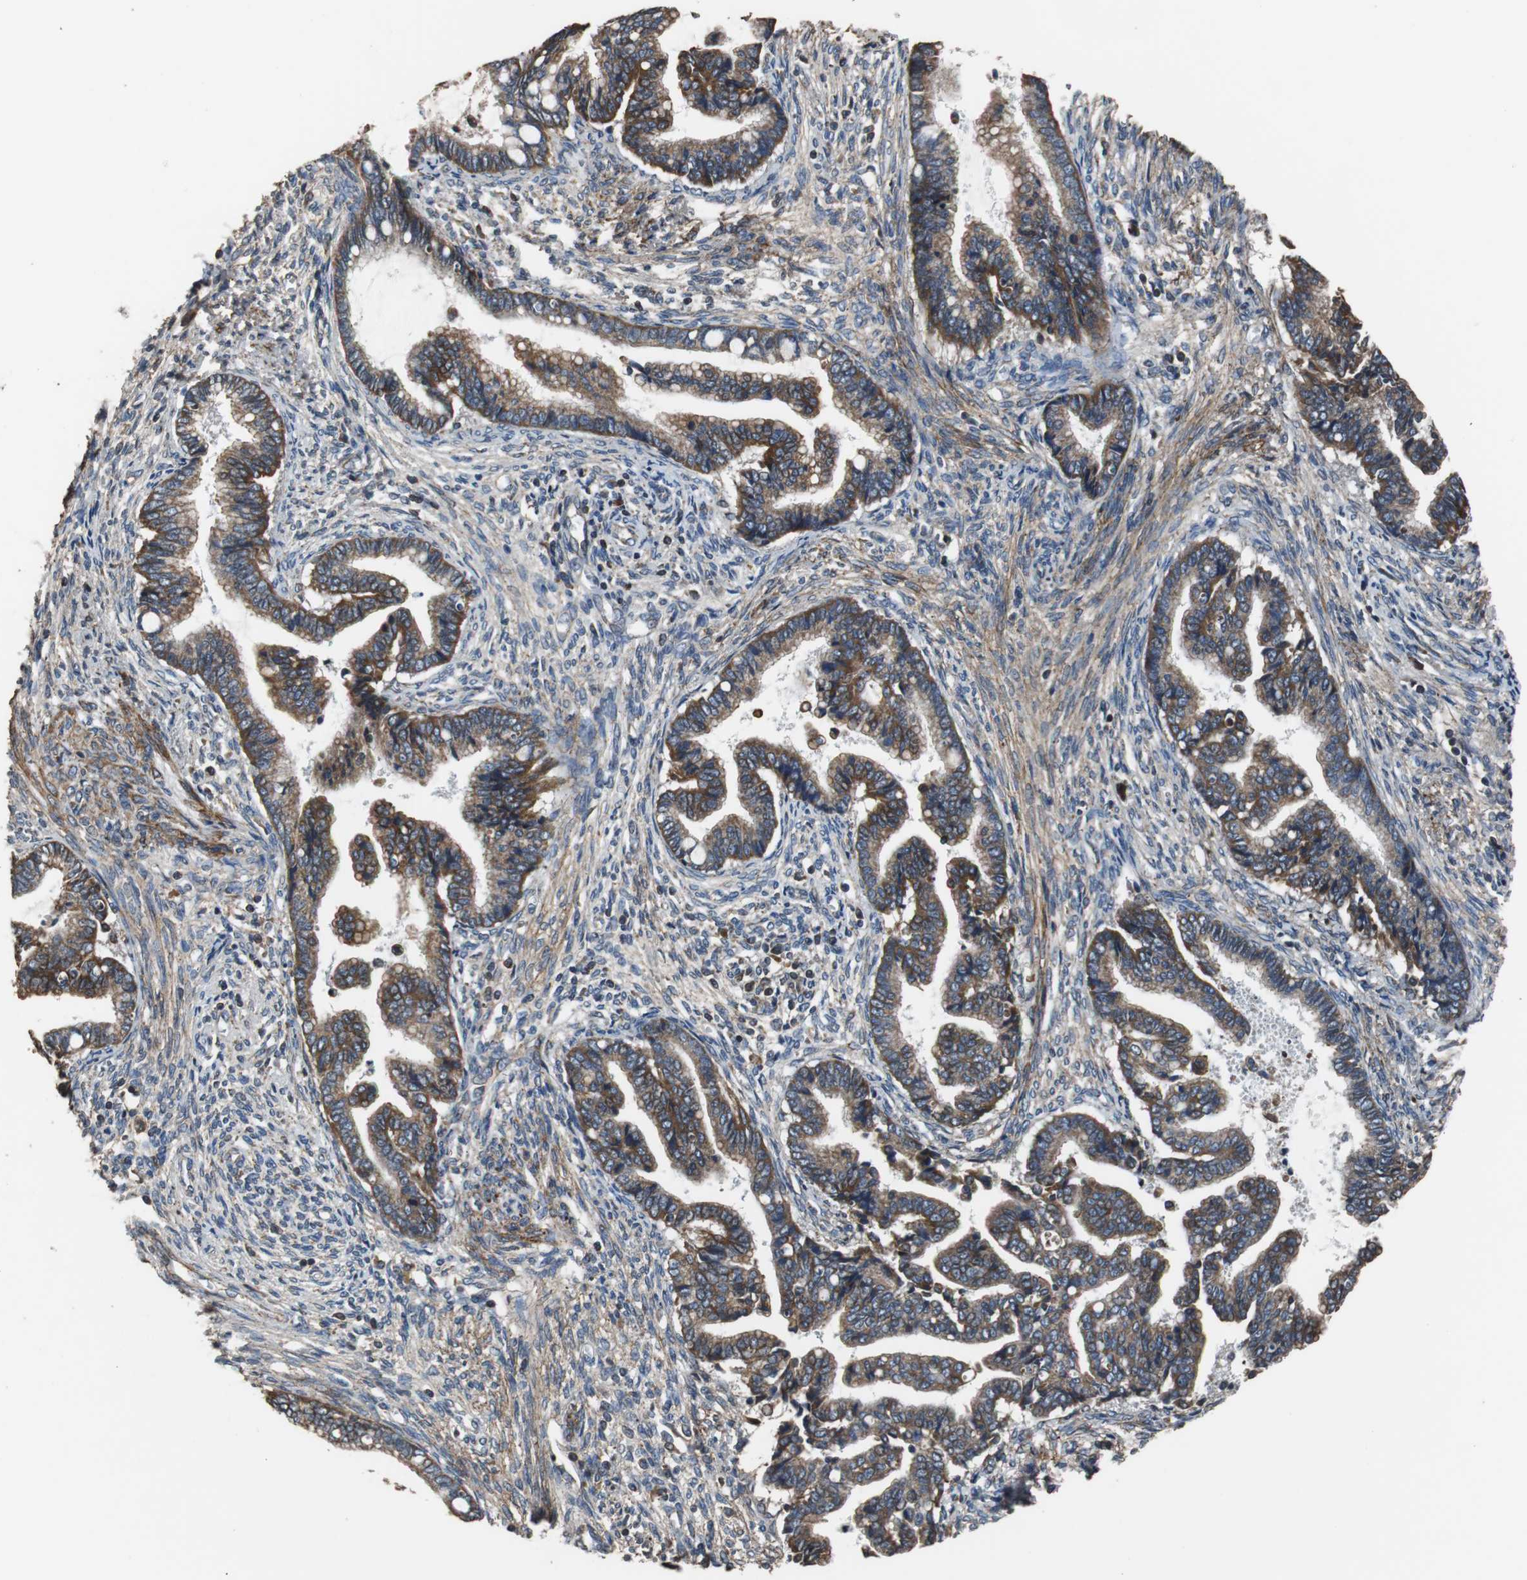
{"staining": {"intensity": "strong", "quantity": ">75%", "location": "cytoplasmic/membranous"}, "tissue": "cervical cancer", "cell_type": "Tumor cells", "image_type": "cancer", "snomed": [{"axis": "morphology", "description": "Adenocarcinoma, NOS"}, {"axis": "topography", "description": "Cervix"}], "caption": "Human cervical cancer (adenocarcinoma) stained for a protein (brown) demonstrates strong cytoplasmic/membranous positive staining in about >75% of tumor cells.", "gene": "PITRM1", "patient": {"sex": "female", "age": 44}}